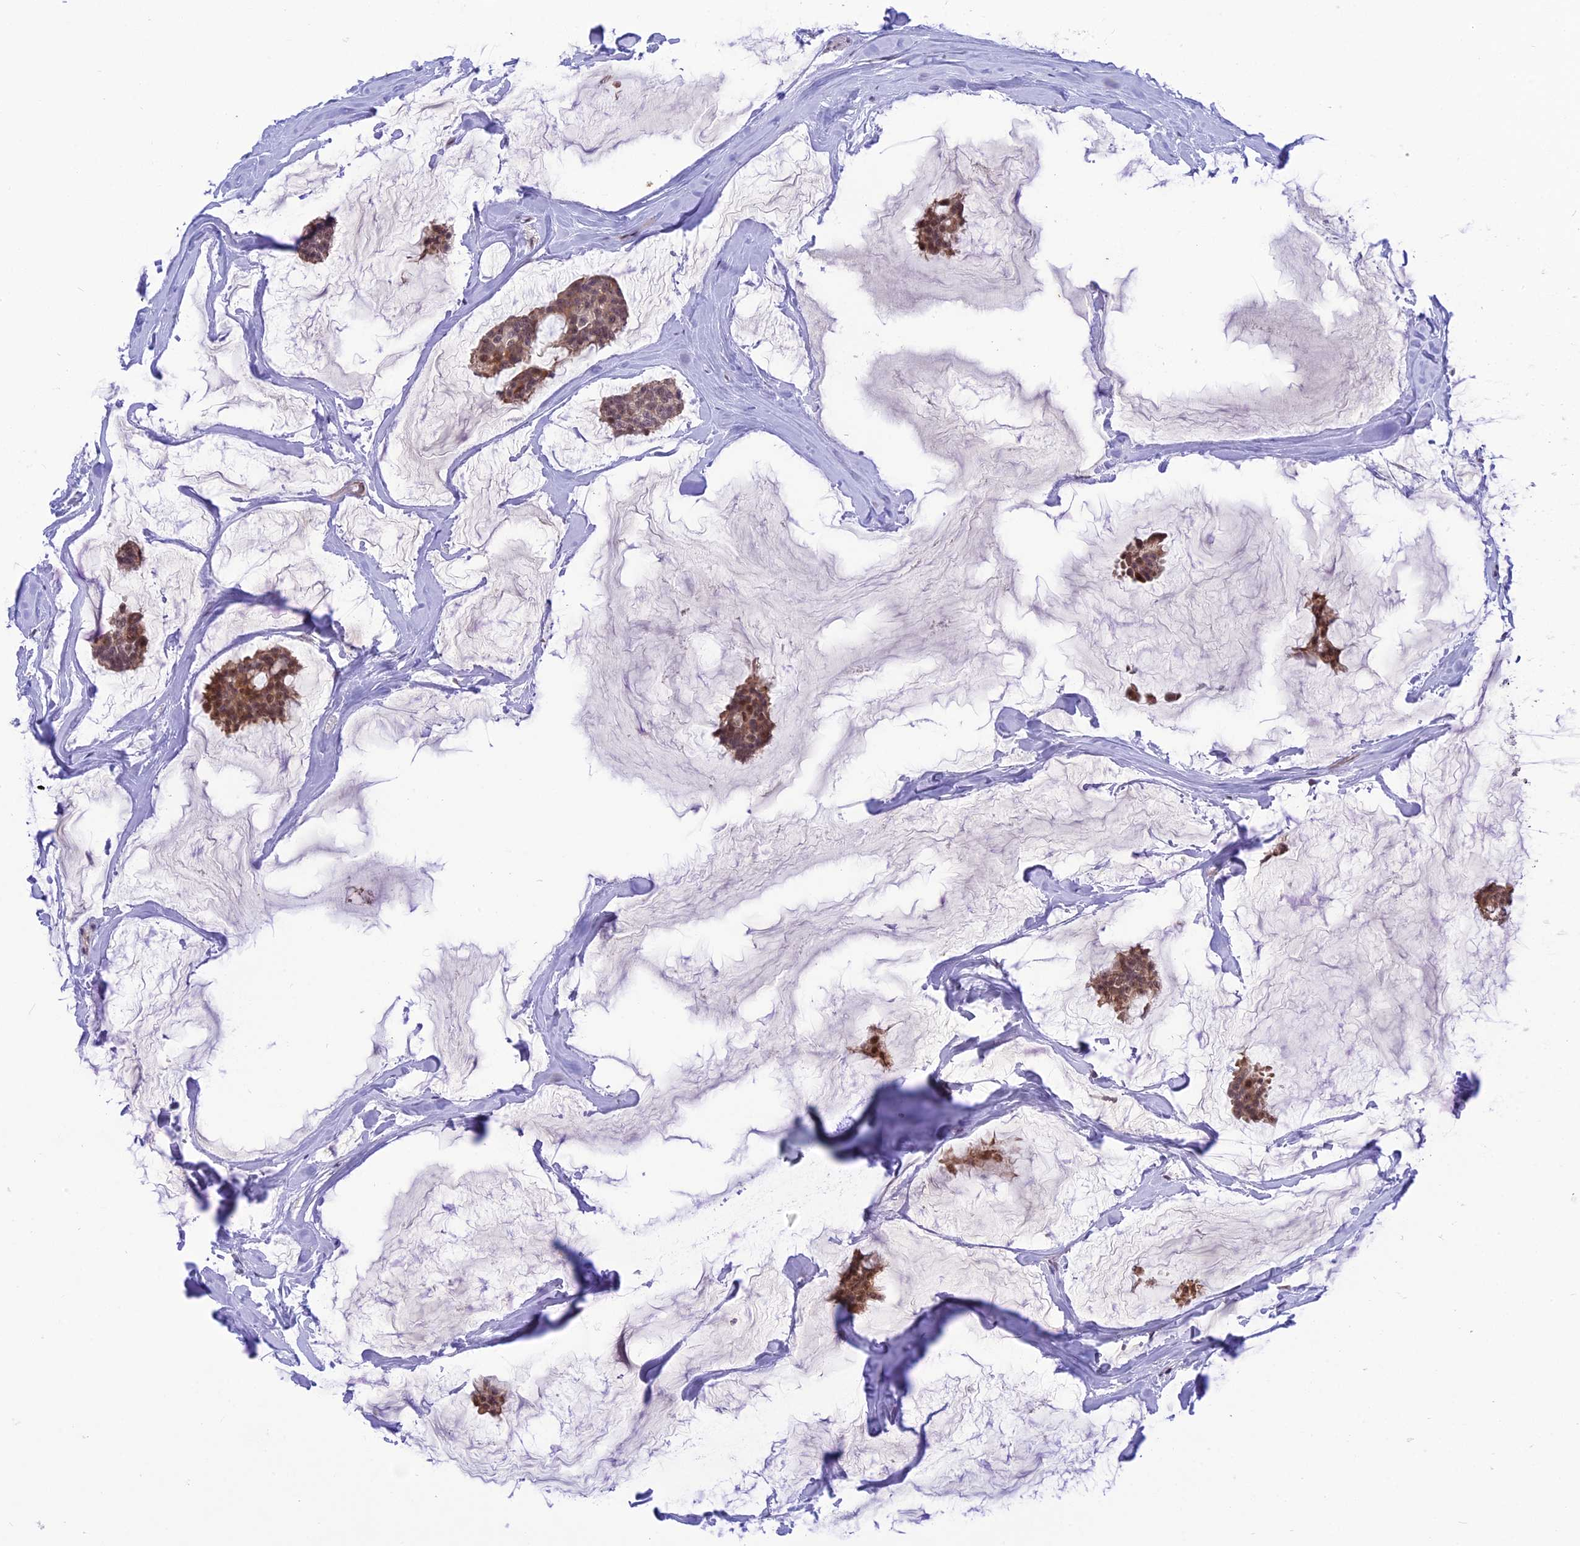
{"staining": {"intensity": "moderate", "quantity": ">75%", "location": "cytoplasmic/membranous,nuclear"}, "tissue": "breast cancer", "cell_type": "Tumor cells", "image_type": "cancer", "snomed": [{"axis": "morphology", "description": "Duct carcinoma"}, {"axis": "topography", "description": "Breast"}], "caption": "Tumor cells reveal medium levels of moderate cytoplasmic/membranous and nuclear positivity in about >75% of cells in breast intraductal carcinoma. (IHC, brightfield microscopy, high magnification).", "gene": "ZNF837", "patient": {"sex": "female", "age": 93}}